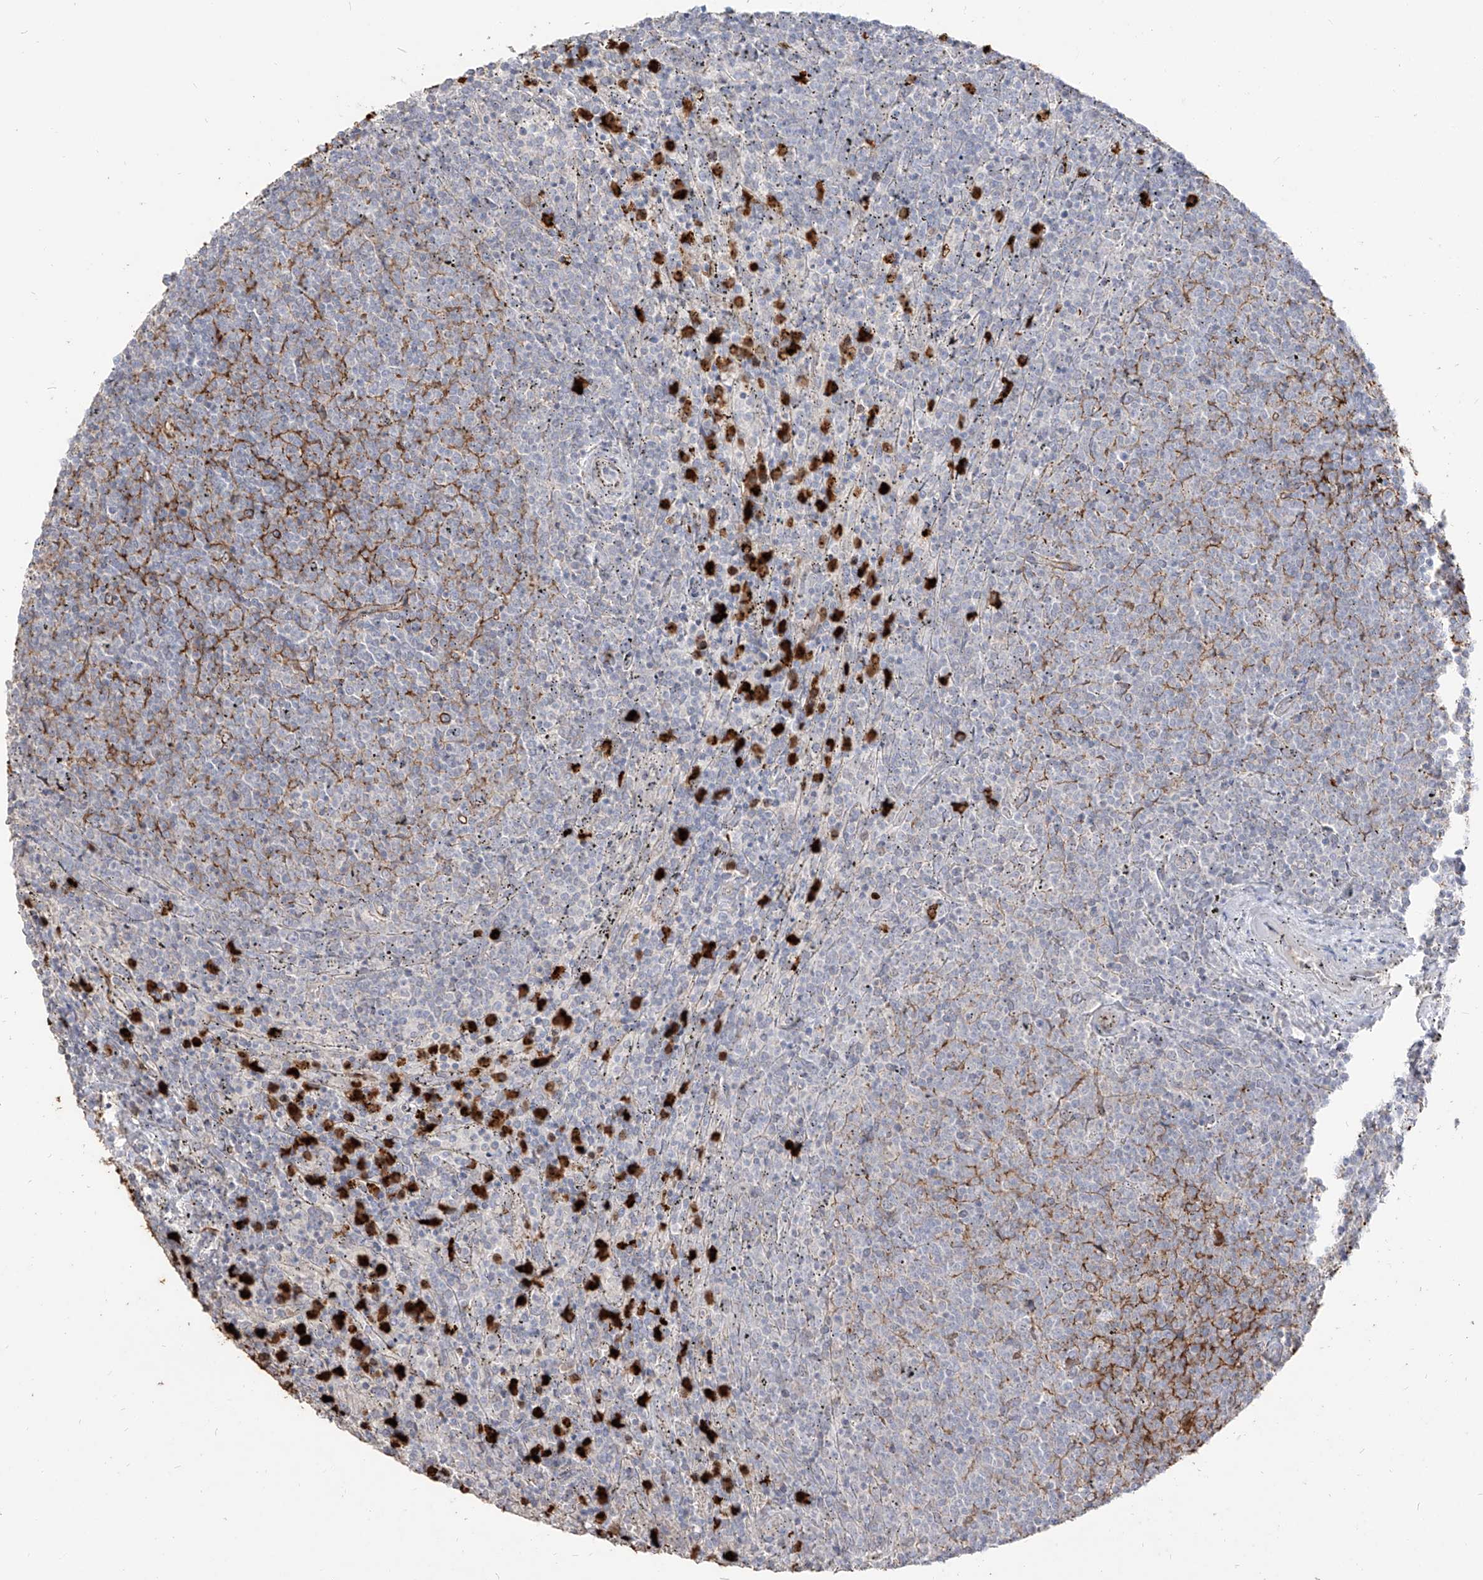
{"staining": {"intensity": "negative", "quantity": "none", "location": "none"}, "tissue": "lymphoma", "cell_type": "Tumor cells", "image_type": "cancer", "snomed": [{"axis": "morphology", "description": "Malignant lymphoma, non-Hodgkin's type, Low grade"}, {"axis": "topography", "description": "Spleen"}], "caption": "This is a histopathology image of immunohistochemistry (IHC) staining of low-grade malignant lymphoma, non-Hodgkin's type, which shows no positivity in tumor cells.", "gene": "ZNF227", "patient": {"sex": "female", "age": 50}}